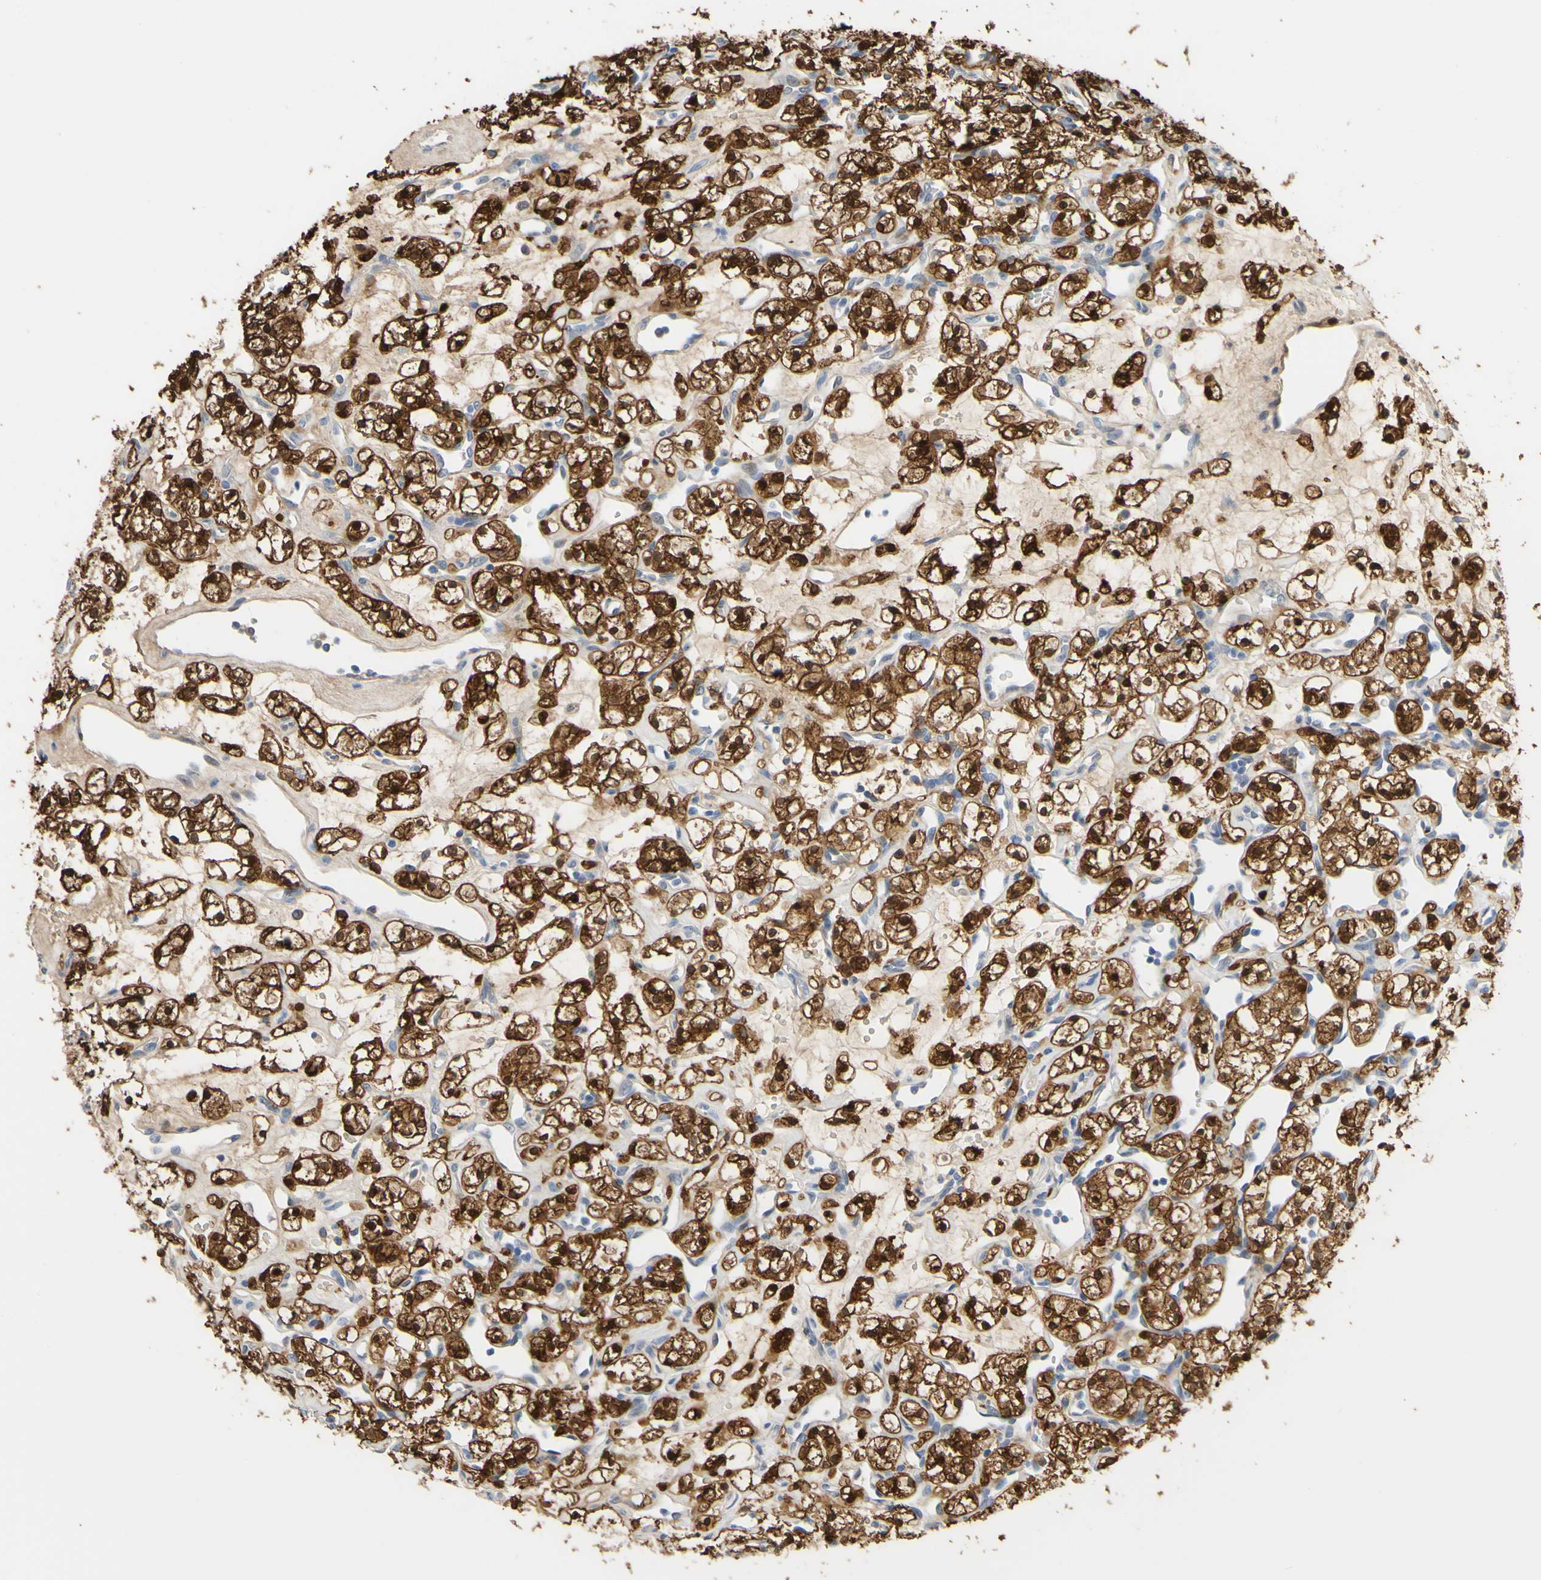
{"staining": {"intensity": "strong", "quantity": ">75%", "location": "cytoplasmic/membranous,nuclear"}, "tissue": "renal cancer", "cell_type": "Tumor cells", "image_type": "cancer", "snomed": [{"axis": "morphology", "description": "Adenocarcinoma, NOS"}, {"axis": "topography", "description": "Kidney"}], "caption": "Protein positivity by immunohistochemistry displays strong cytoplasmic/membranous and nuclear positivity in about >75% of tumor cells in renal adenocarcinoma.", "gene": "UPK3B", "patient": {"sex": "female", "age": 60}}